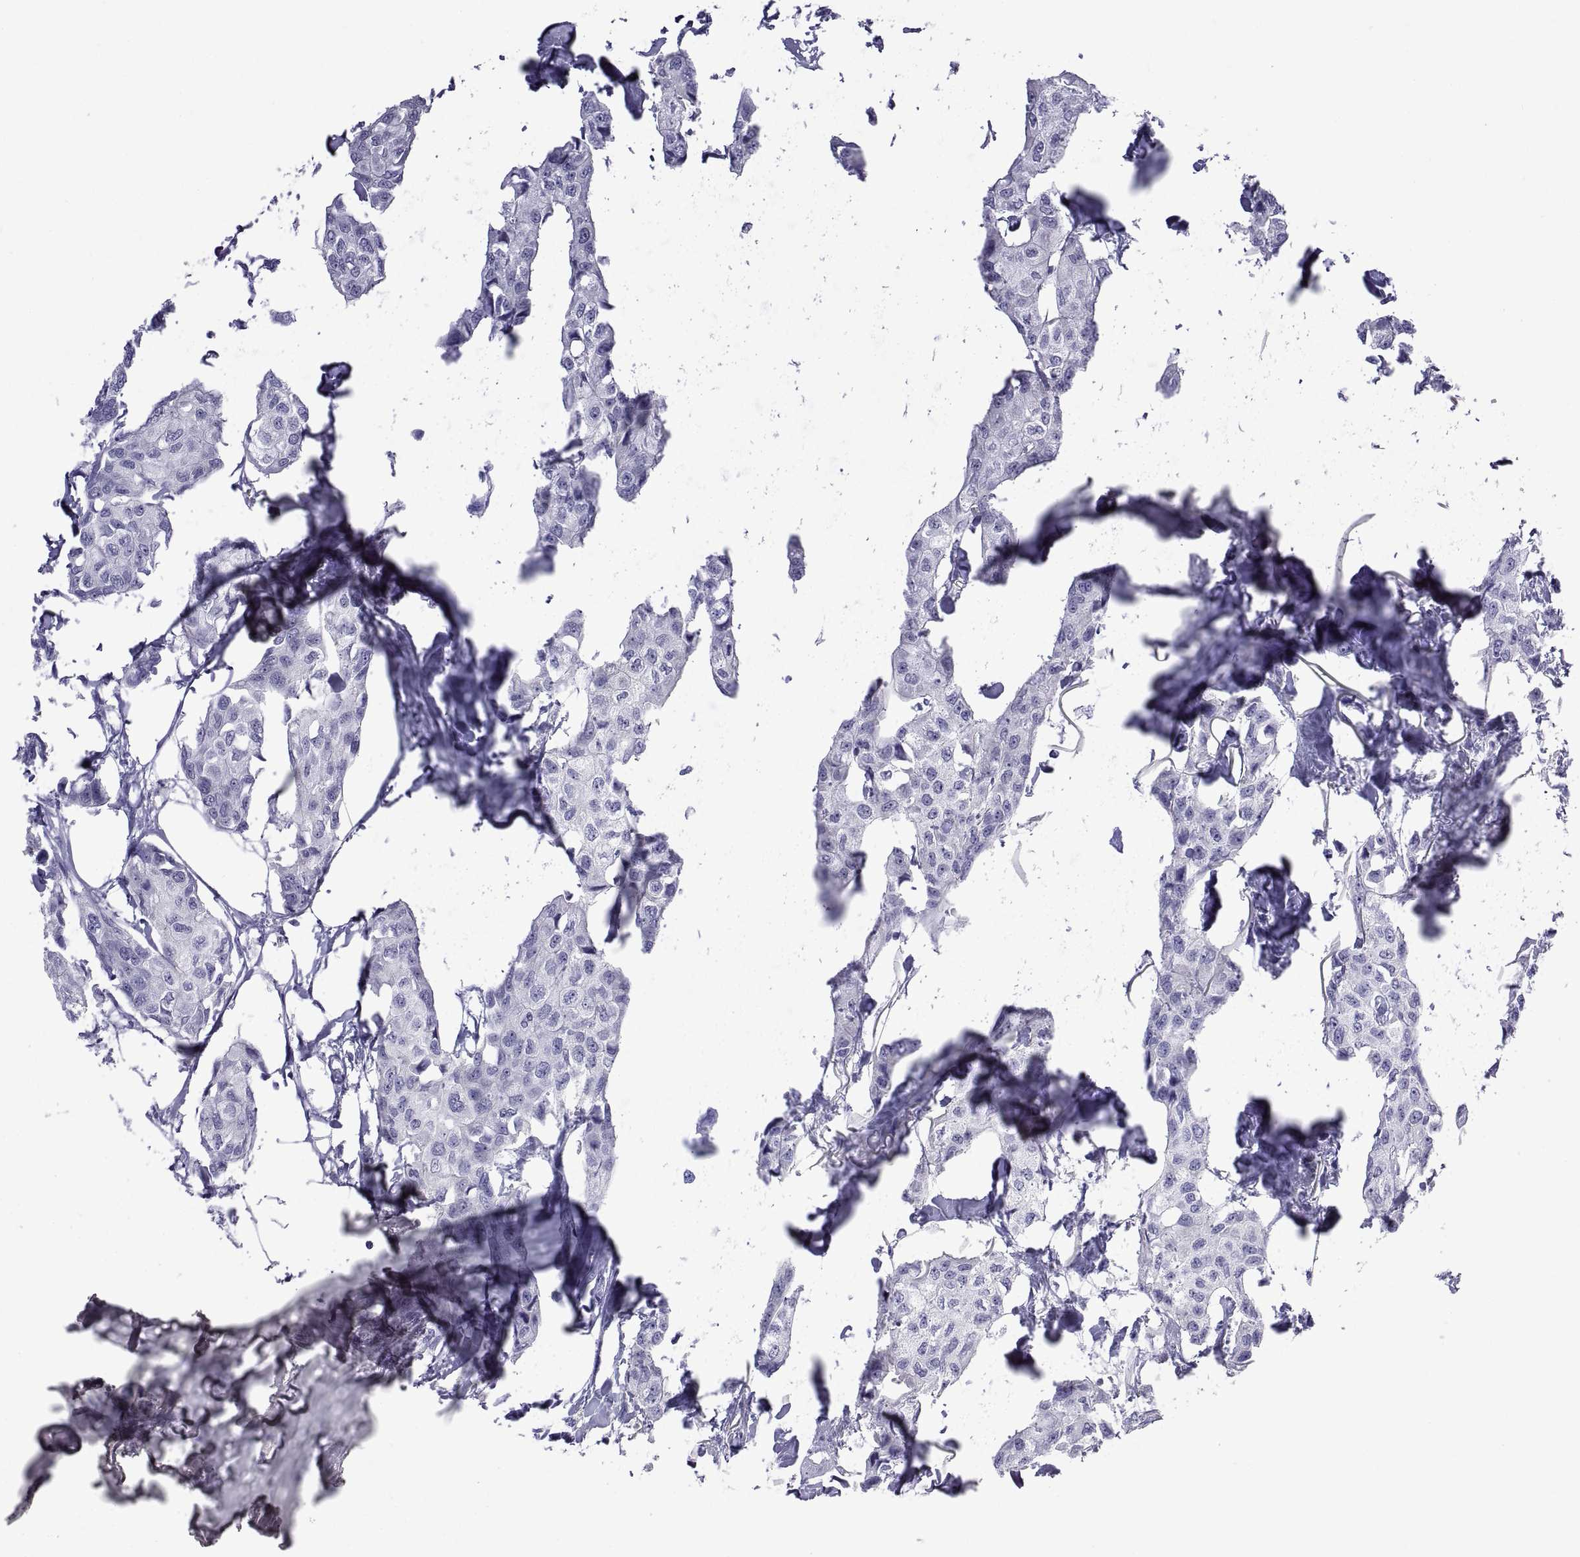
{"staining": {"intensity": "negative", "quantity": "none", "location": "none"}, "tissue": "breast cancer", "cell_type": "Tumor cells", "image_type": "cancer", "snomed": [{"axis": "morphology", "description": "Duct carcinoma"}, {"axis": "topography", "description": "Breast"}], "caption": "This is a histopathology image of IHC staining of breast cancer (invasive ductal carcinoma), which shows no positivity in tumor cells.", "gene": "VSX2", "patient": {"sex": "female", "age": 80}}